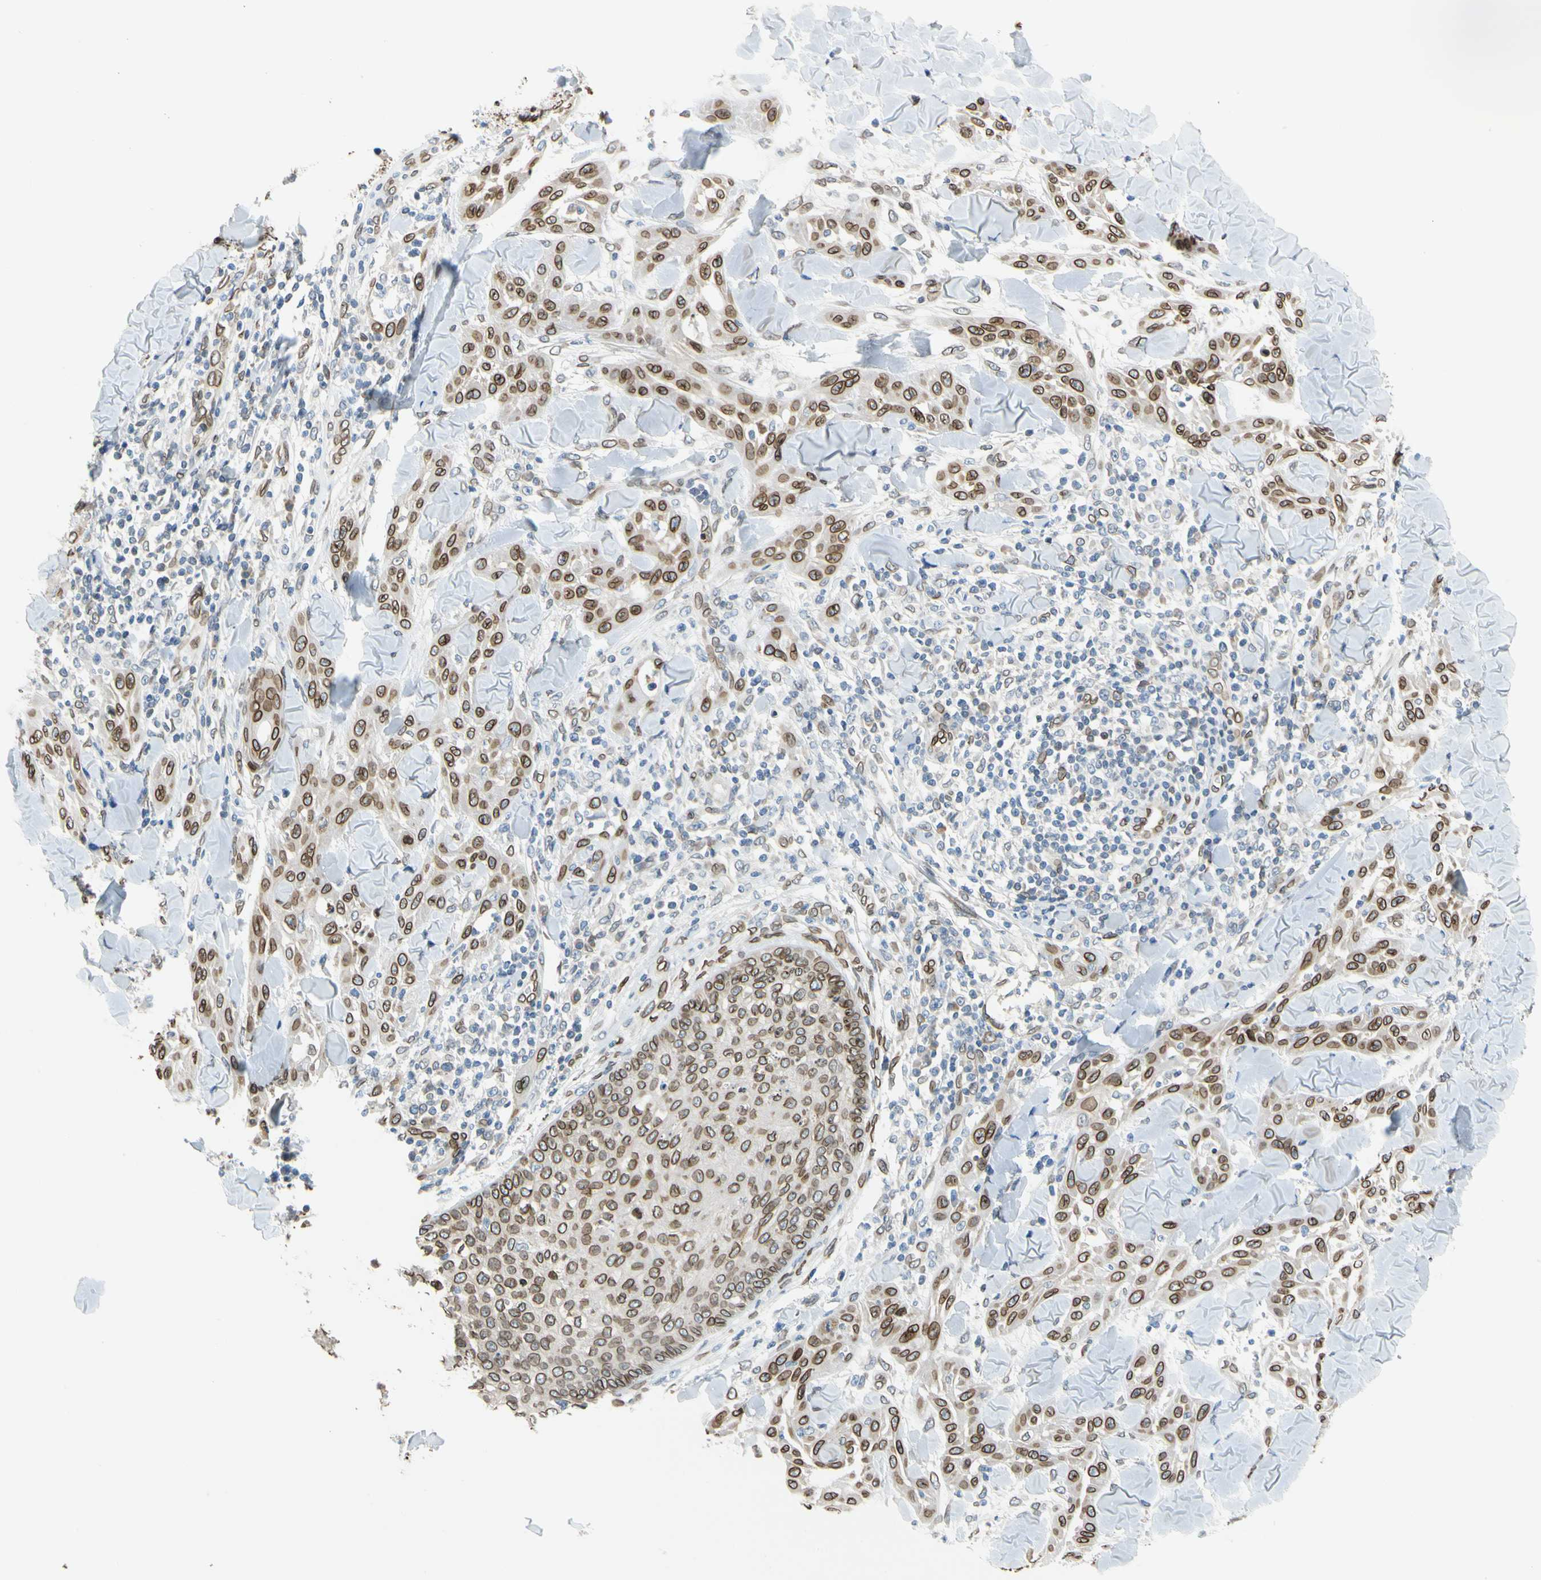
{"staining": {"intensity": "strong", "quantity": ">75%", "location": "cytoplasmic/membranous,nuclear"}, "tissue": "skin cancer", "cell_type": "Tumor cells", "image_type": "cancer", "snomed": [{"axis": "morphology", "description": "Squamous cell carcinoma, NOS"}, {"axis": "topography", "description": "Skin"}], "caption": "The immunohistochemical stain labels strong cytoplasmic/membranous and nuclear staining in tumor cells of skin cancer tissue.", "gene": "SUN1", "patient": {"sex": "male", "age": 24}}